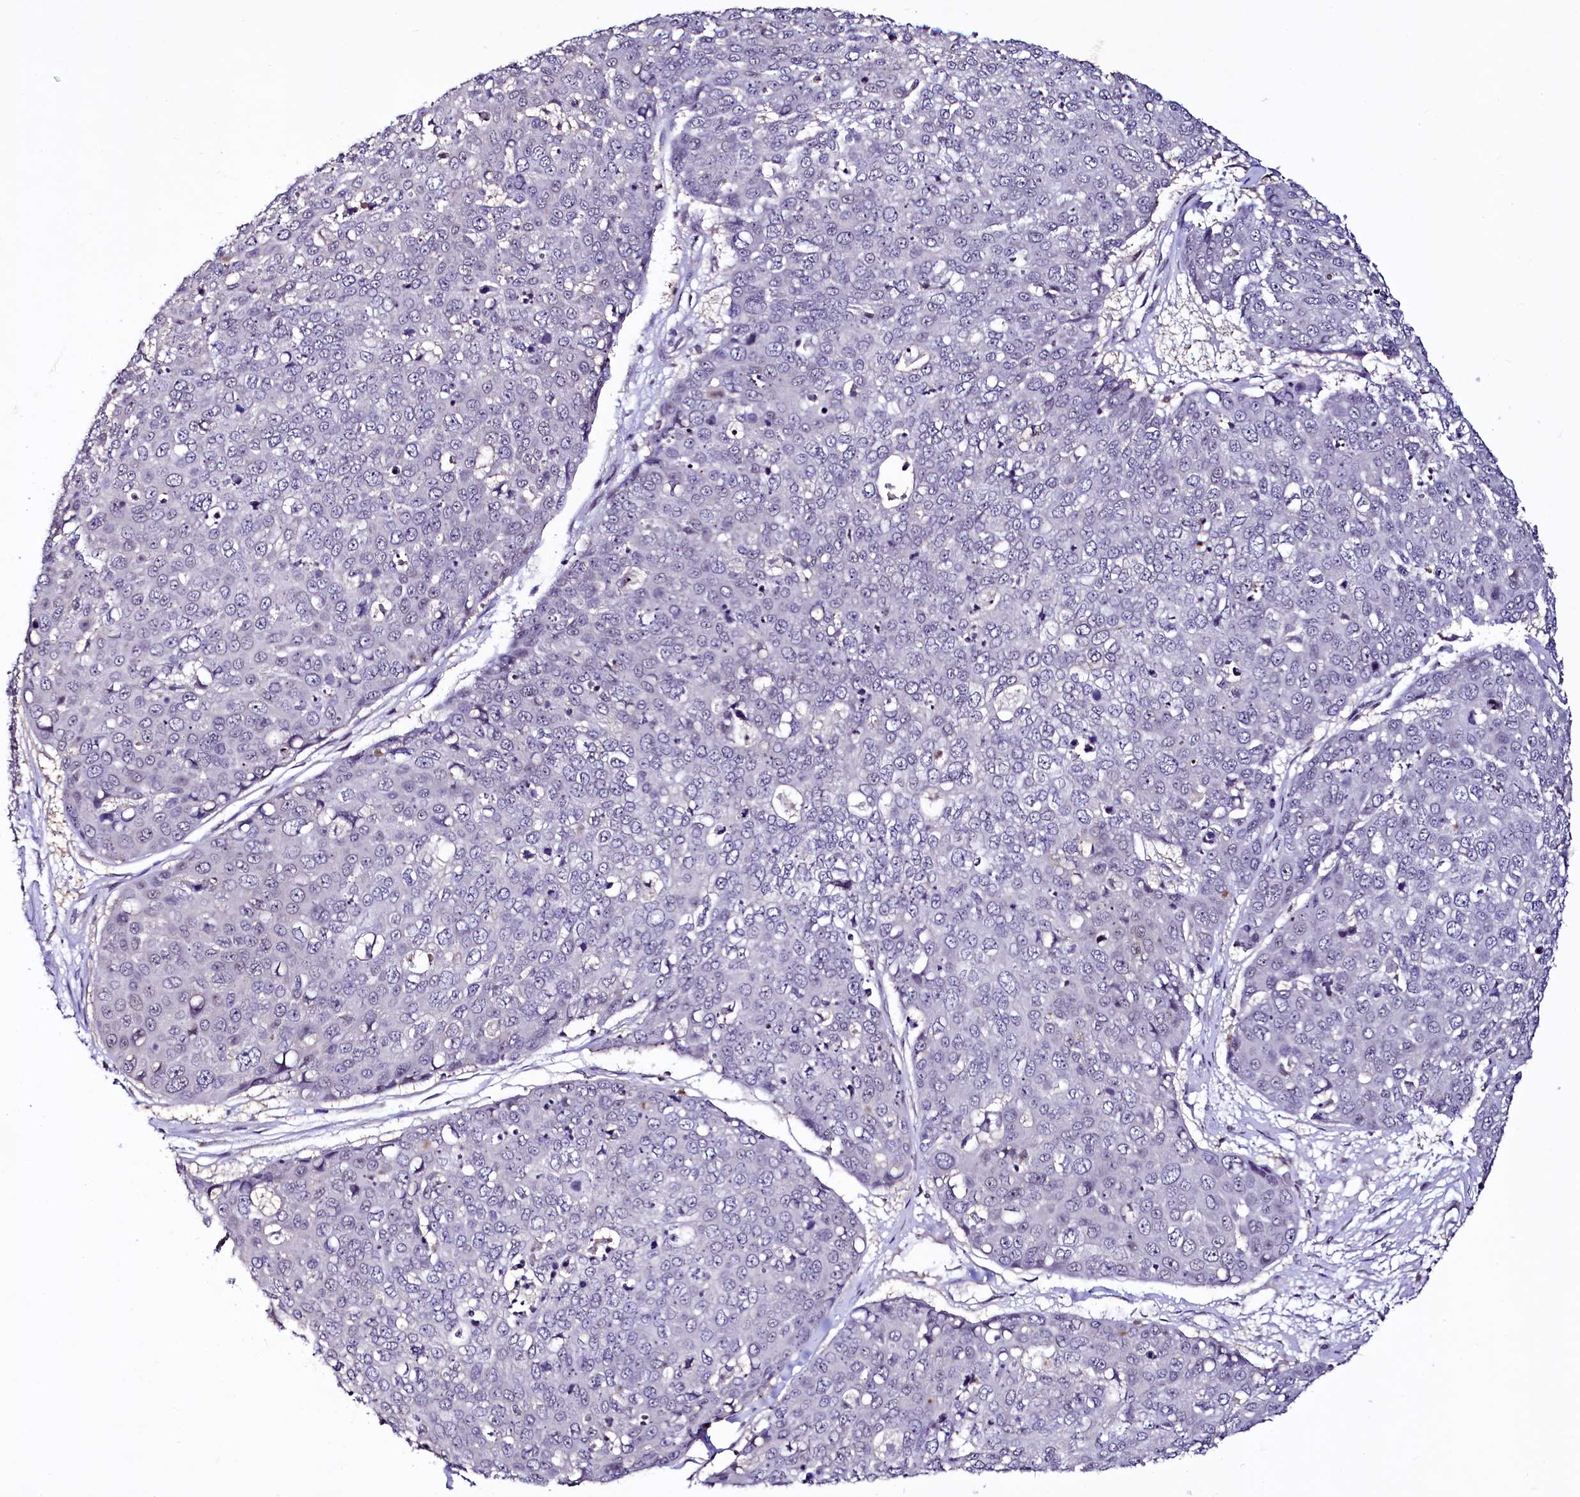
{"staining": {"intensity": "negative", "quantity": "none", "location": "none"}, "tissue": "skin cancer", "cell_type": "Tumor cells", "image_type": "cancer", "snomed": [{"axis": "morphology", "description": "Squamous cell carcinoma, NOS"}, {"axis": "topography", "description": "Skin"}], "caption": "This is an immunohistochemistry micrograph of skin squamous cell carcinoma. There is no positivity in tumor cells.", "gene": "LEUTX", "patient": {"sex": "female", "age": 44}}